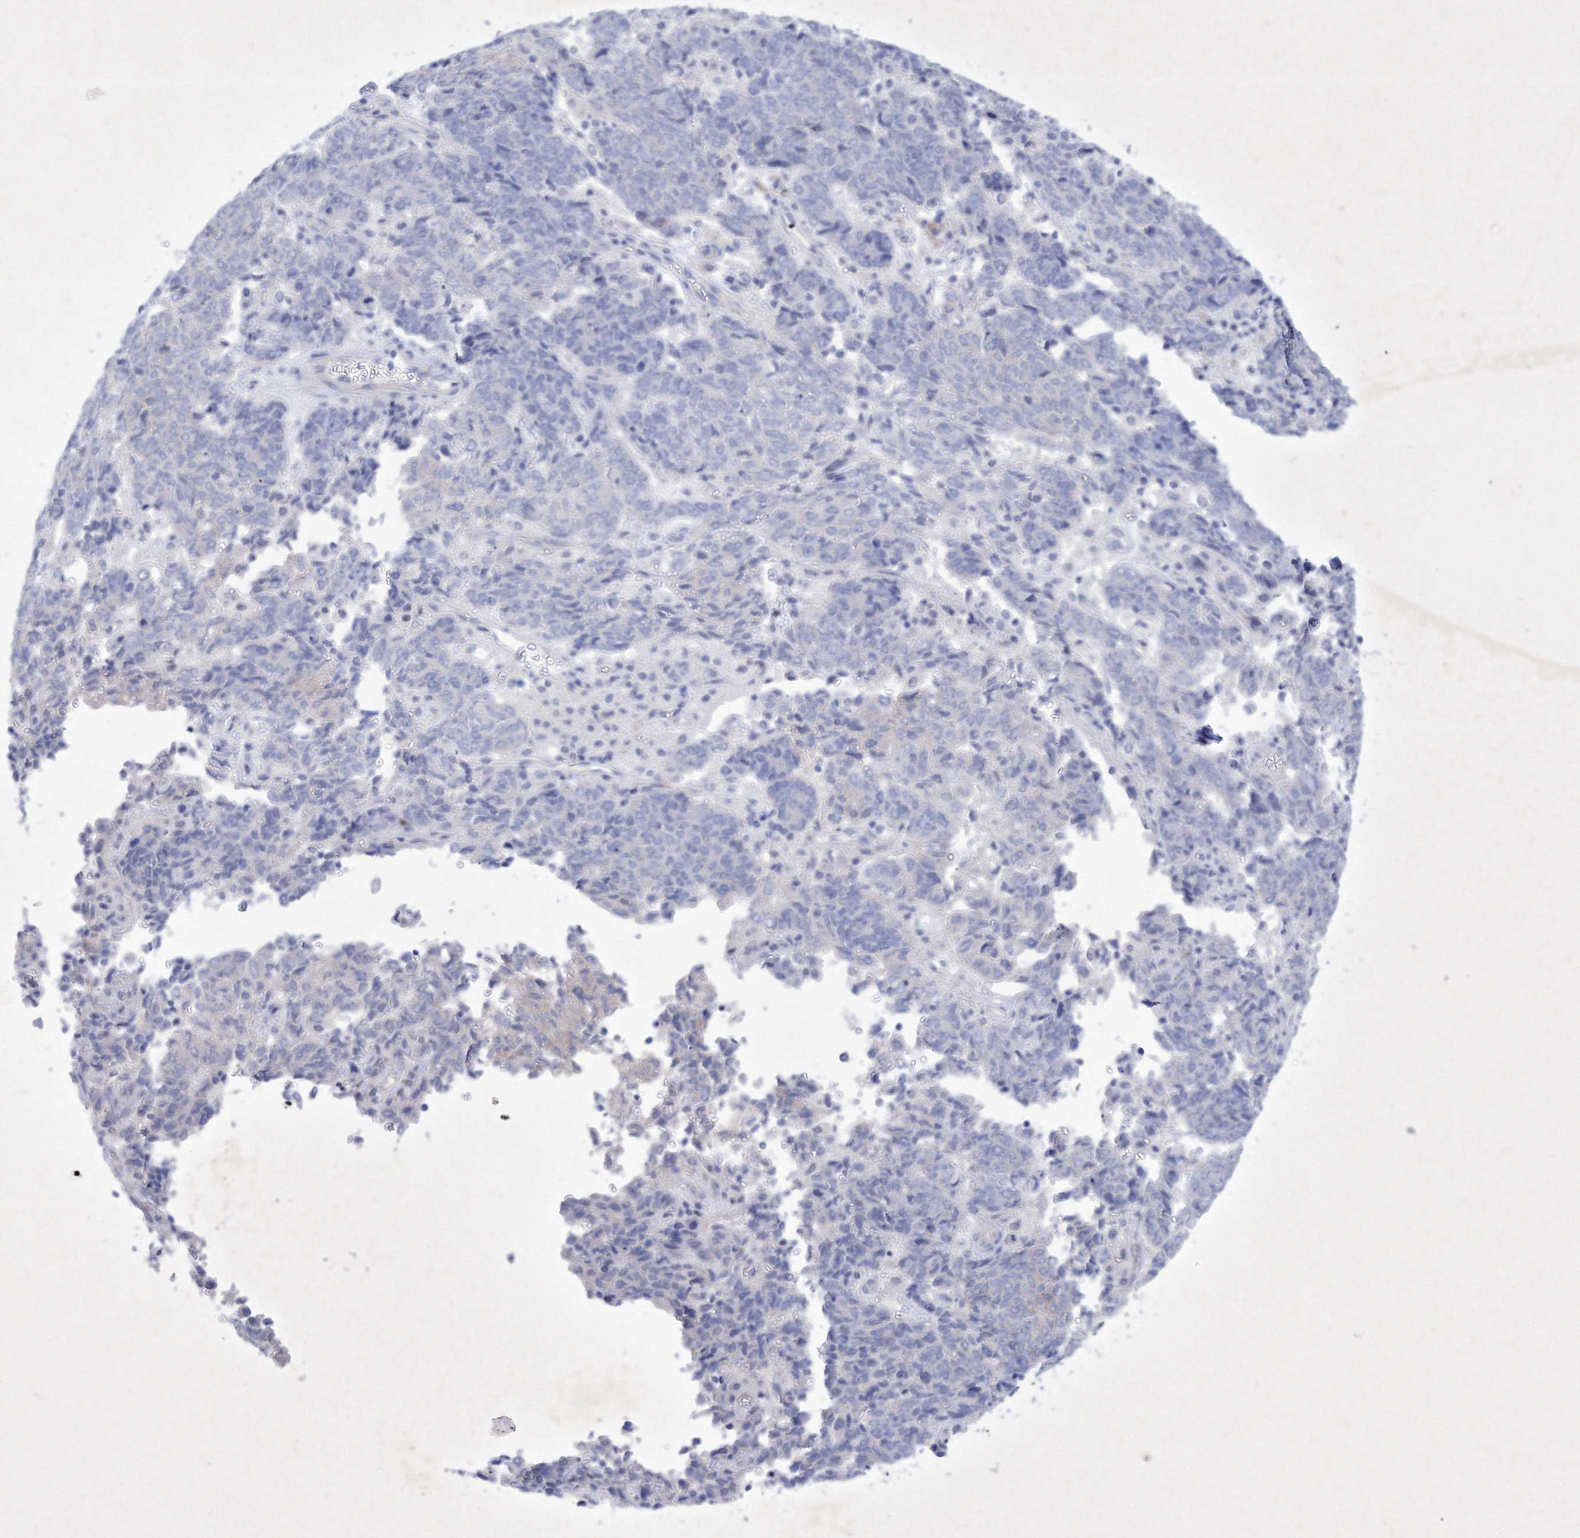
{"staining": {"intensity": "negative", "quantity": "none", "location": "none"}, "tissue": "endometrial cancer", "cell_type": "Tumor cells", "image_type": "cancer", "snomed": [{"axis": "morphology", "description": "Adenocarcinoma, NOS"}, {"axis": "topography", "description": "Endometrium"}], "caption": "The IHC photomicrograph has no significant positivity in tumor cells of endometrial cancer (adenocarcinoma) tissue.", "gene": "GPN1", "patient": {"sex": "female", "age": 80}}